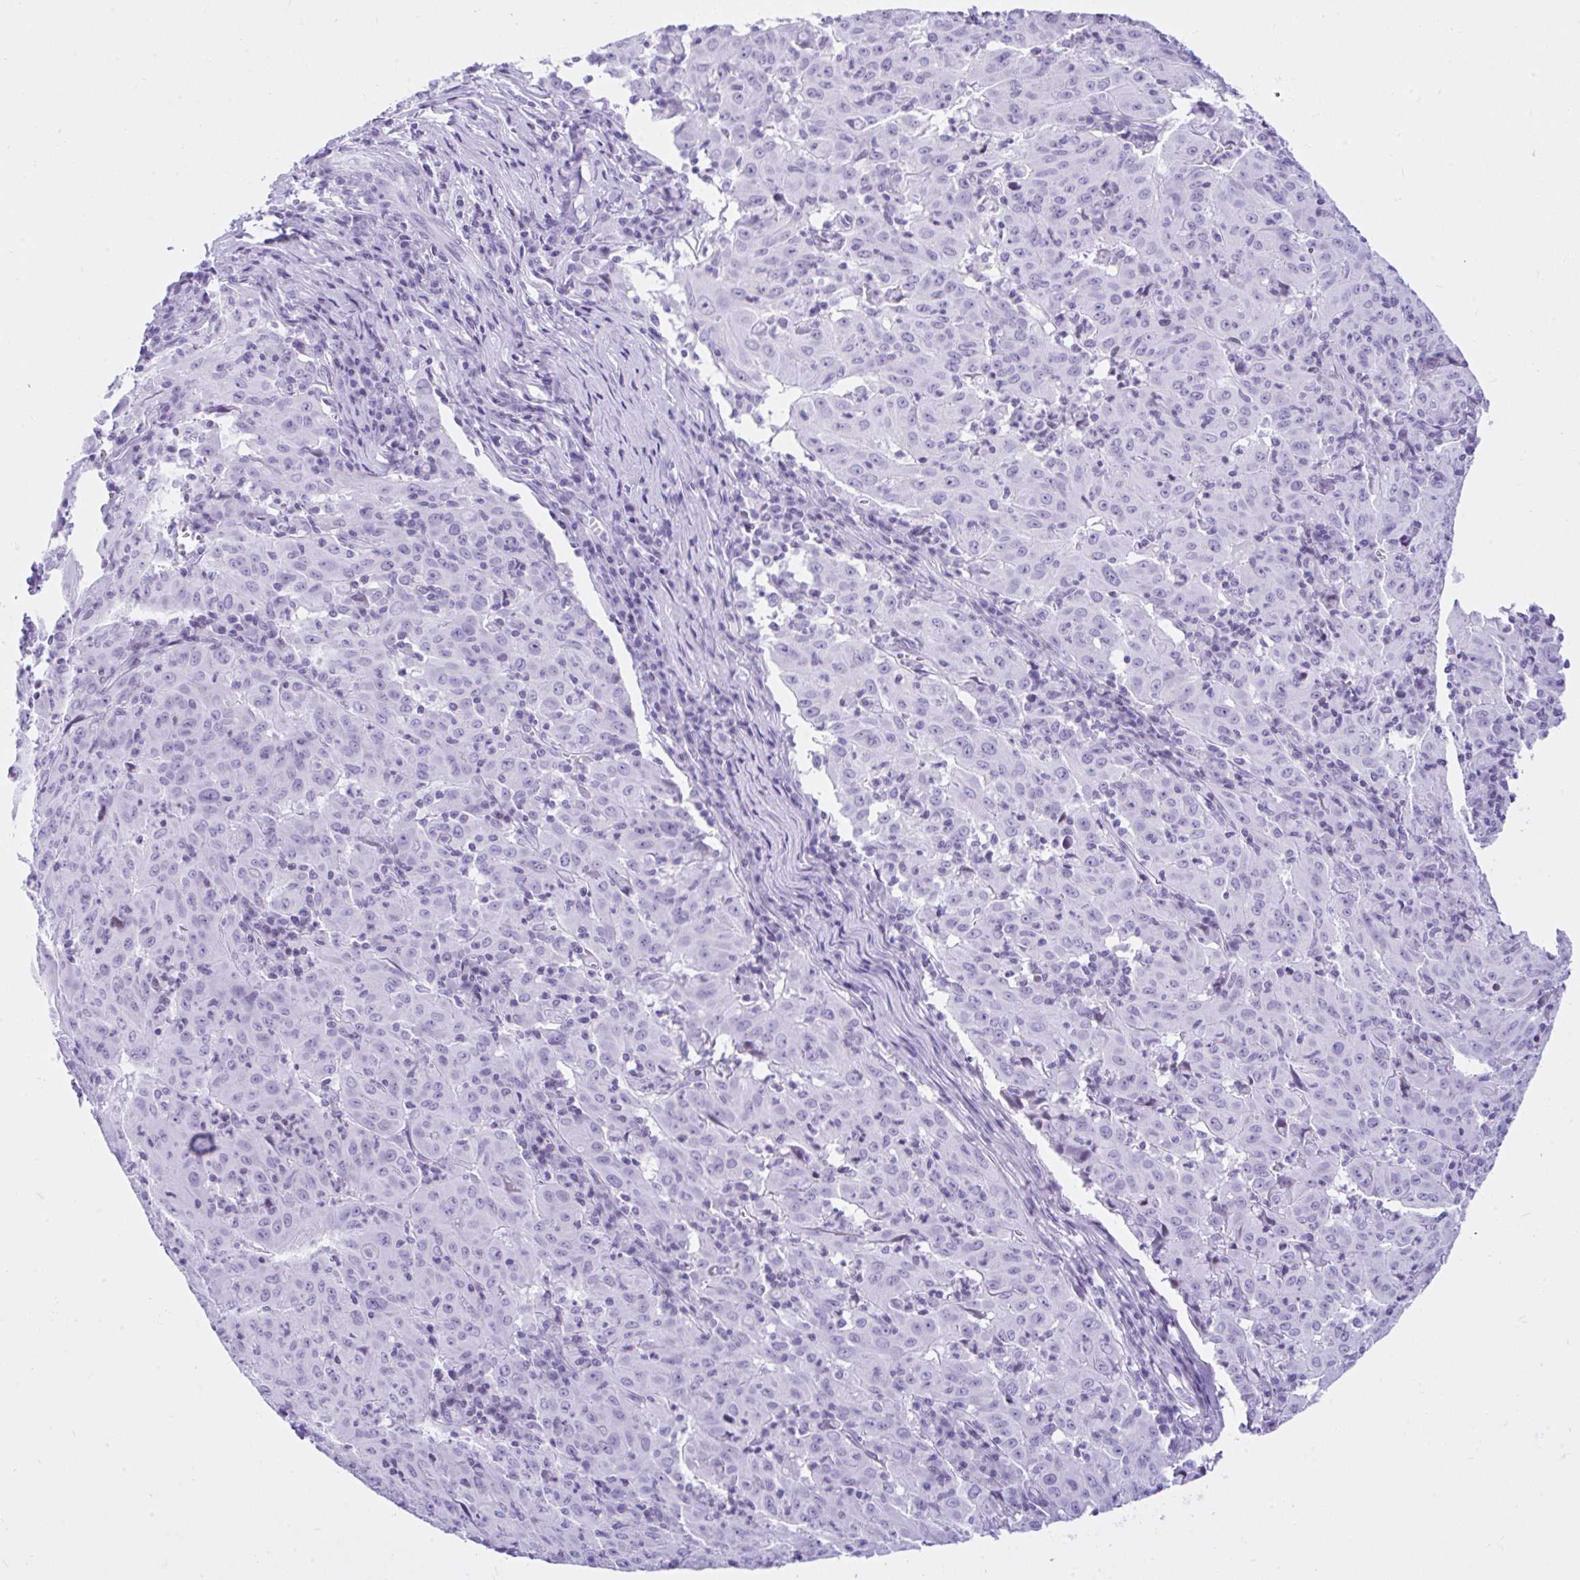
{"staining": {"intensity": "negative", "quantity": "none", "location": "none"}, "tissue": "pancreatic cancer", "cell_type": "Tumor cells", "image_type": "cancer", "snomed": [{"axis": "morphology", "description": "Adenocarcinoma, NOS"}, {"axis": "topography", "description": "Pancreas"}], "caption": "A micrograph of human adenocarcinoma (pancreatic) is negative for staining in tumor cells.", "gene": "KRT27", "patient": {"sex": "male", "age": 63}}